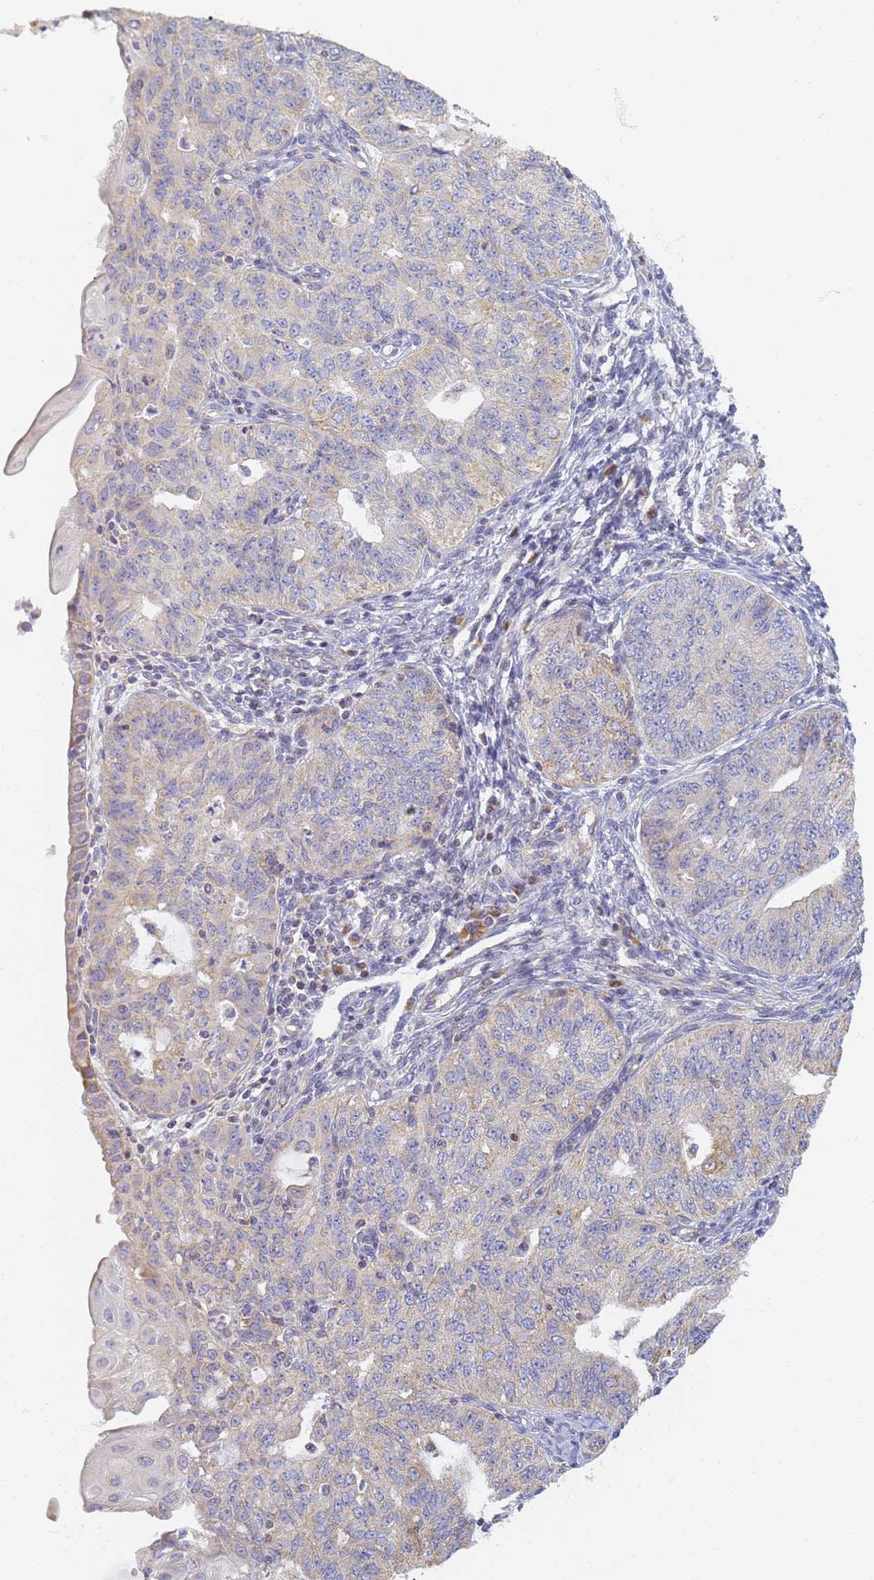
{"staining": {"intensity": "weak", "quantity": "<25%", "location": "cytoplasmic/membranous"}, "tissue": "endometrial cancer", "cell_type": "Tumor cells", "image_type": "cancer", "snomed": [{"axis": "morphology", "description": "Adenocarcinoma, NOS"}, {"axis": "topography", "description": "Endometrium"}], "caption": "This is an immunohistochemistry (IHC) image of adenocarcinoma (endometrial). There is no expression in tumor cells.", "gene": "UTP23", "patient": {"sex": "female", "age": 32}}